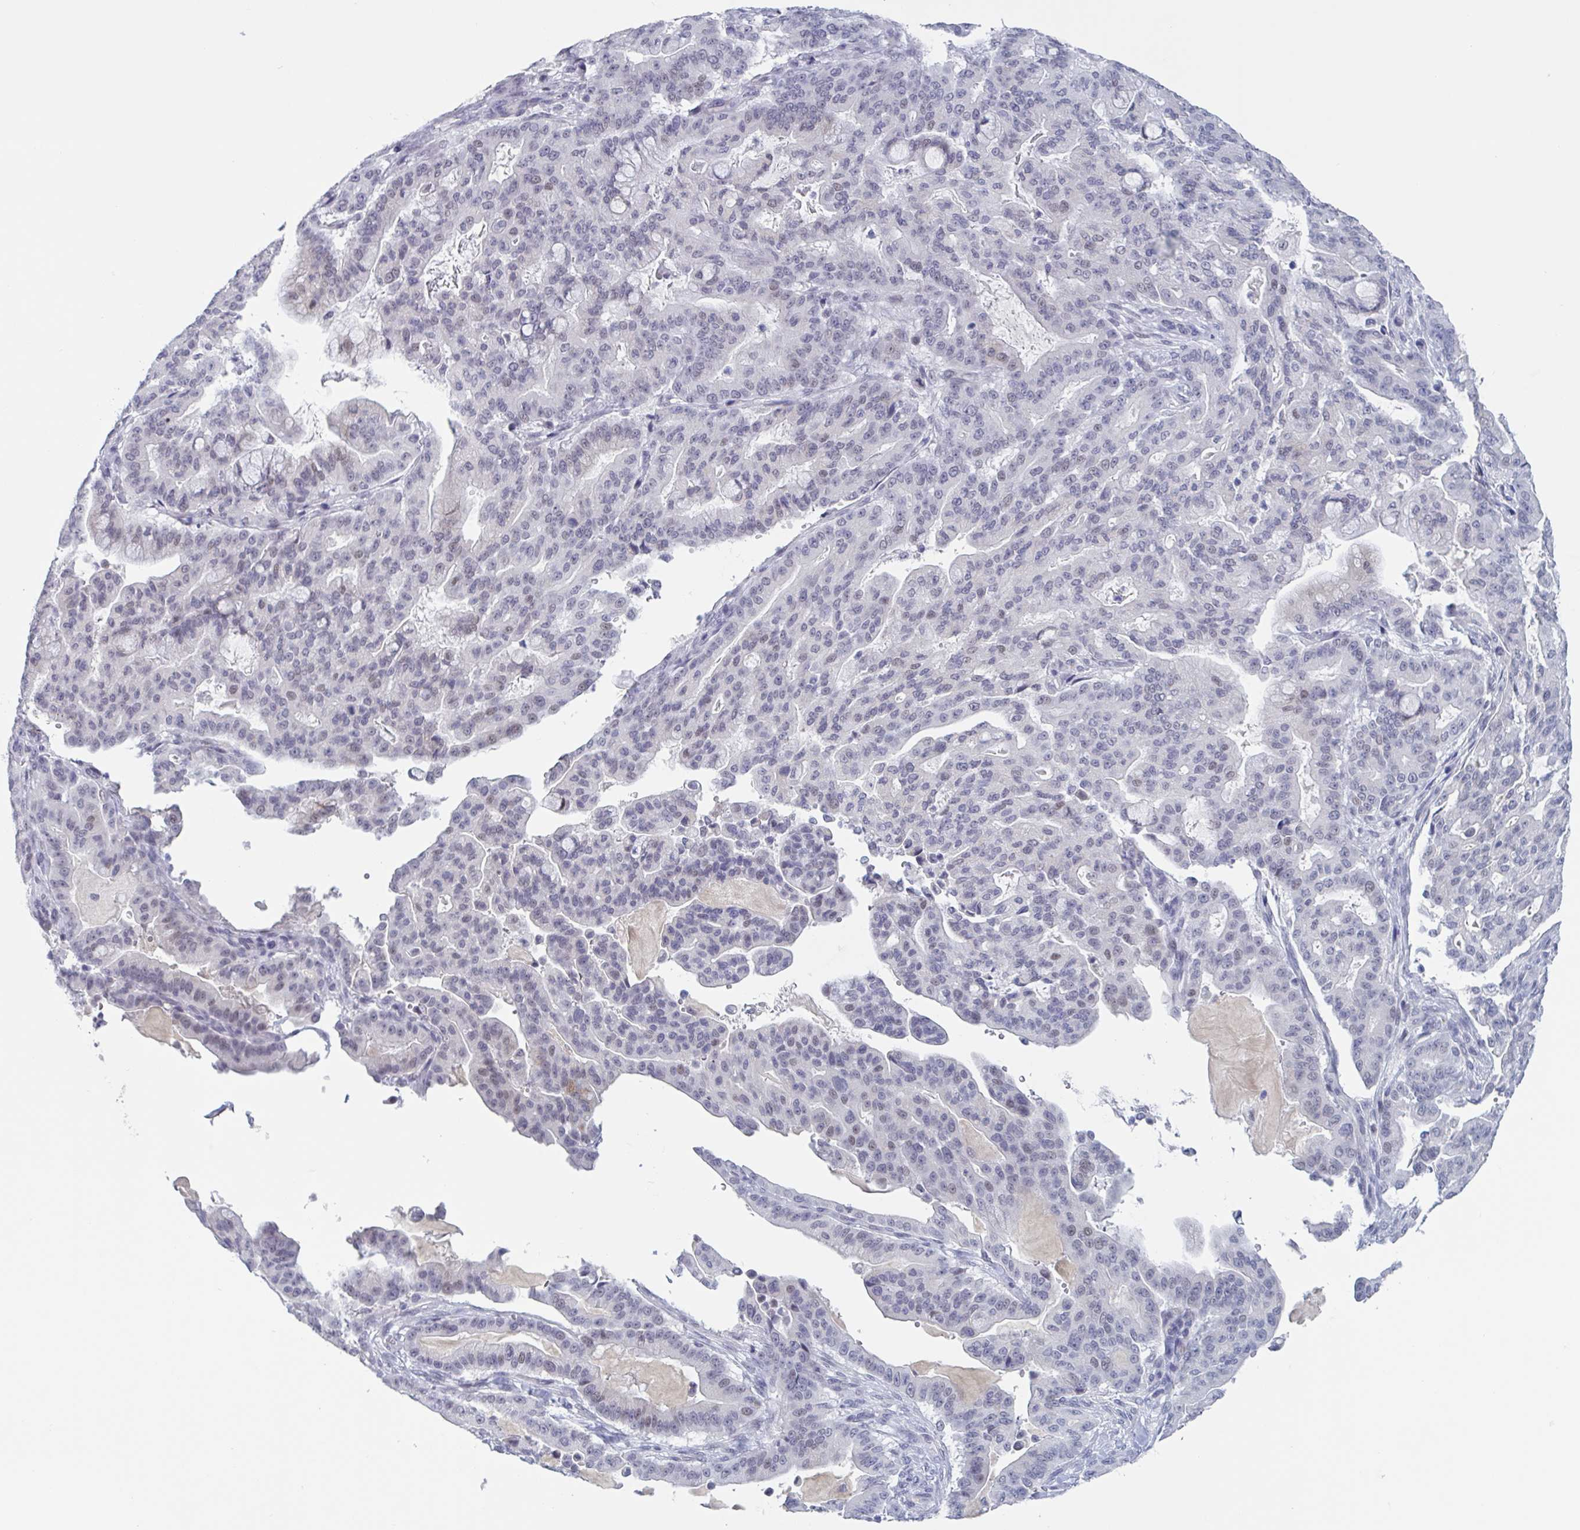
{"staining": {"intensity": "weak", "quantity": "<25%", "location": "nuclear"}, "tissue": "pancreatic cancer", "cell_type": "Tumor cells", "image_type": "cancer", "snomed": [{"axis": "morphology", "description": "Adenocarcinoma, NOS"}, {"axis": "topography", "description": "Pancreas"}], "caption": "There is no significant positivity in tumor cells of pancreatic cancer (adenocarcinoma). Nuclei are stained in blue.", "gene": "KDM4D", "patient": {"sex": "male", "age": 63}}